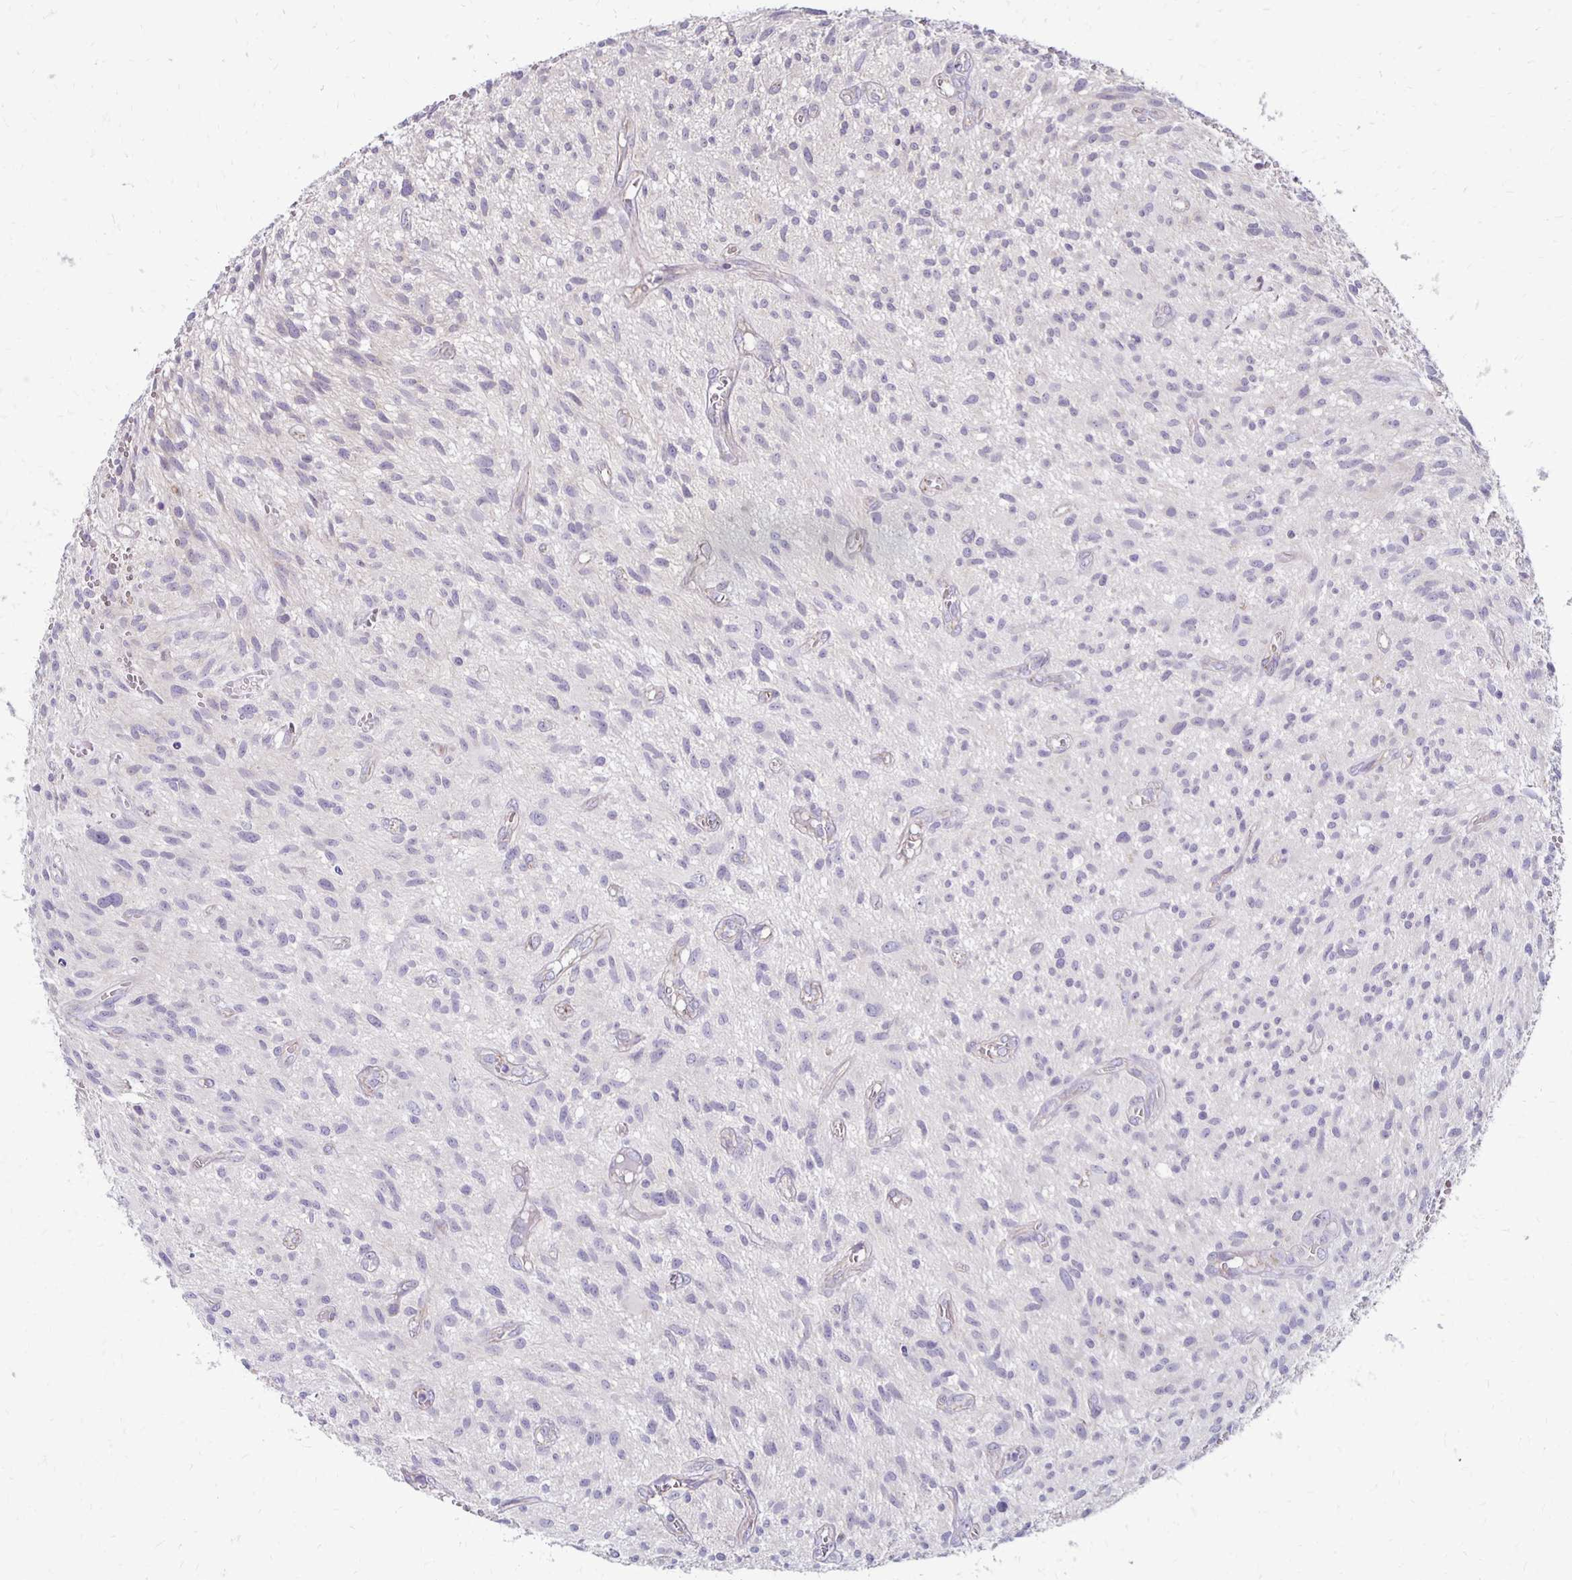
{"staining": {"intensity": "negative", "quantity": "none", "location": "none"}, "tissue": "glioma", "cell_type": "Tumor cells", "image_type": "cancer", "snomed": [{"axis": "morphology", "description": "Glioma, malignant, High grade"}, {"axis": "topography", "description": "Brain"}], "caption": "Immunohistochemistry photomicrograph of human malignant high-grade glioma stained for a protein (brown), which demonstrates no staining in tumor cells.", "gene": "KATNBL1", "patient": {"sex": "male", "age": 75}}